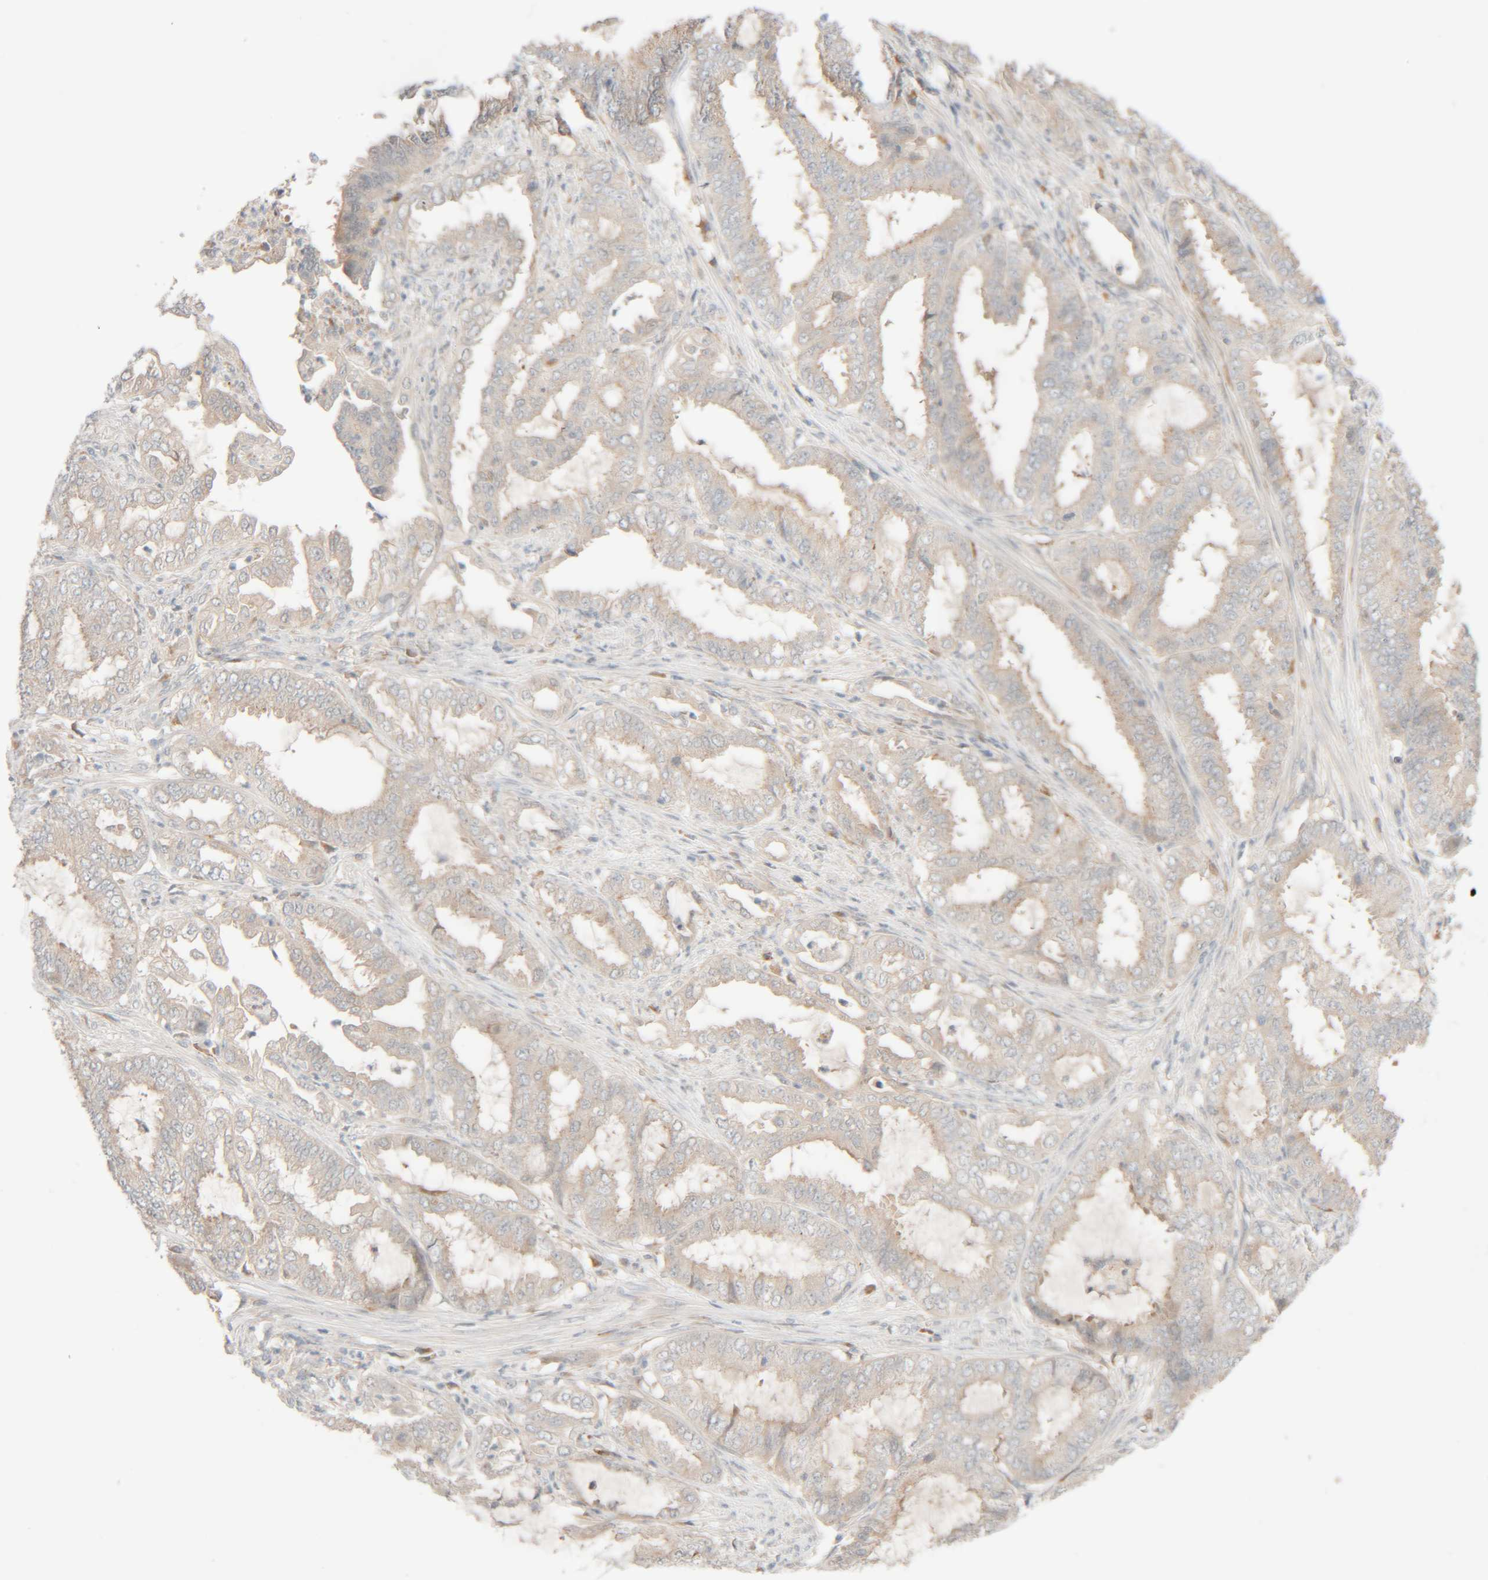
{"staining": {"intensity": "negative", "quantity": "none", "location": "none"}, "tissue": "endometrial cancer", "cell_type": "Tumor cells", "image_type": "cancer", "snomed": [{"axis": "morphology", "description": "Adenocarcinoma, NOS"}, {"axis": "topography", "description": "Endometrium"}], "caption": "An immunohistochemistry (IHC) photomicrograph of endometrial cancer (adenocarcinoma) is shown. There is no staining in tumor cells of endometrial cancer (adenocarcinoma).", "gene": "CHKA", "patient": {"sex": "female", "age": 51}}